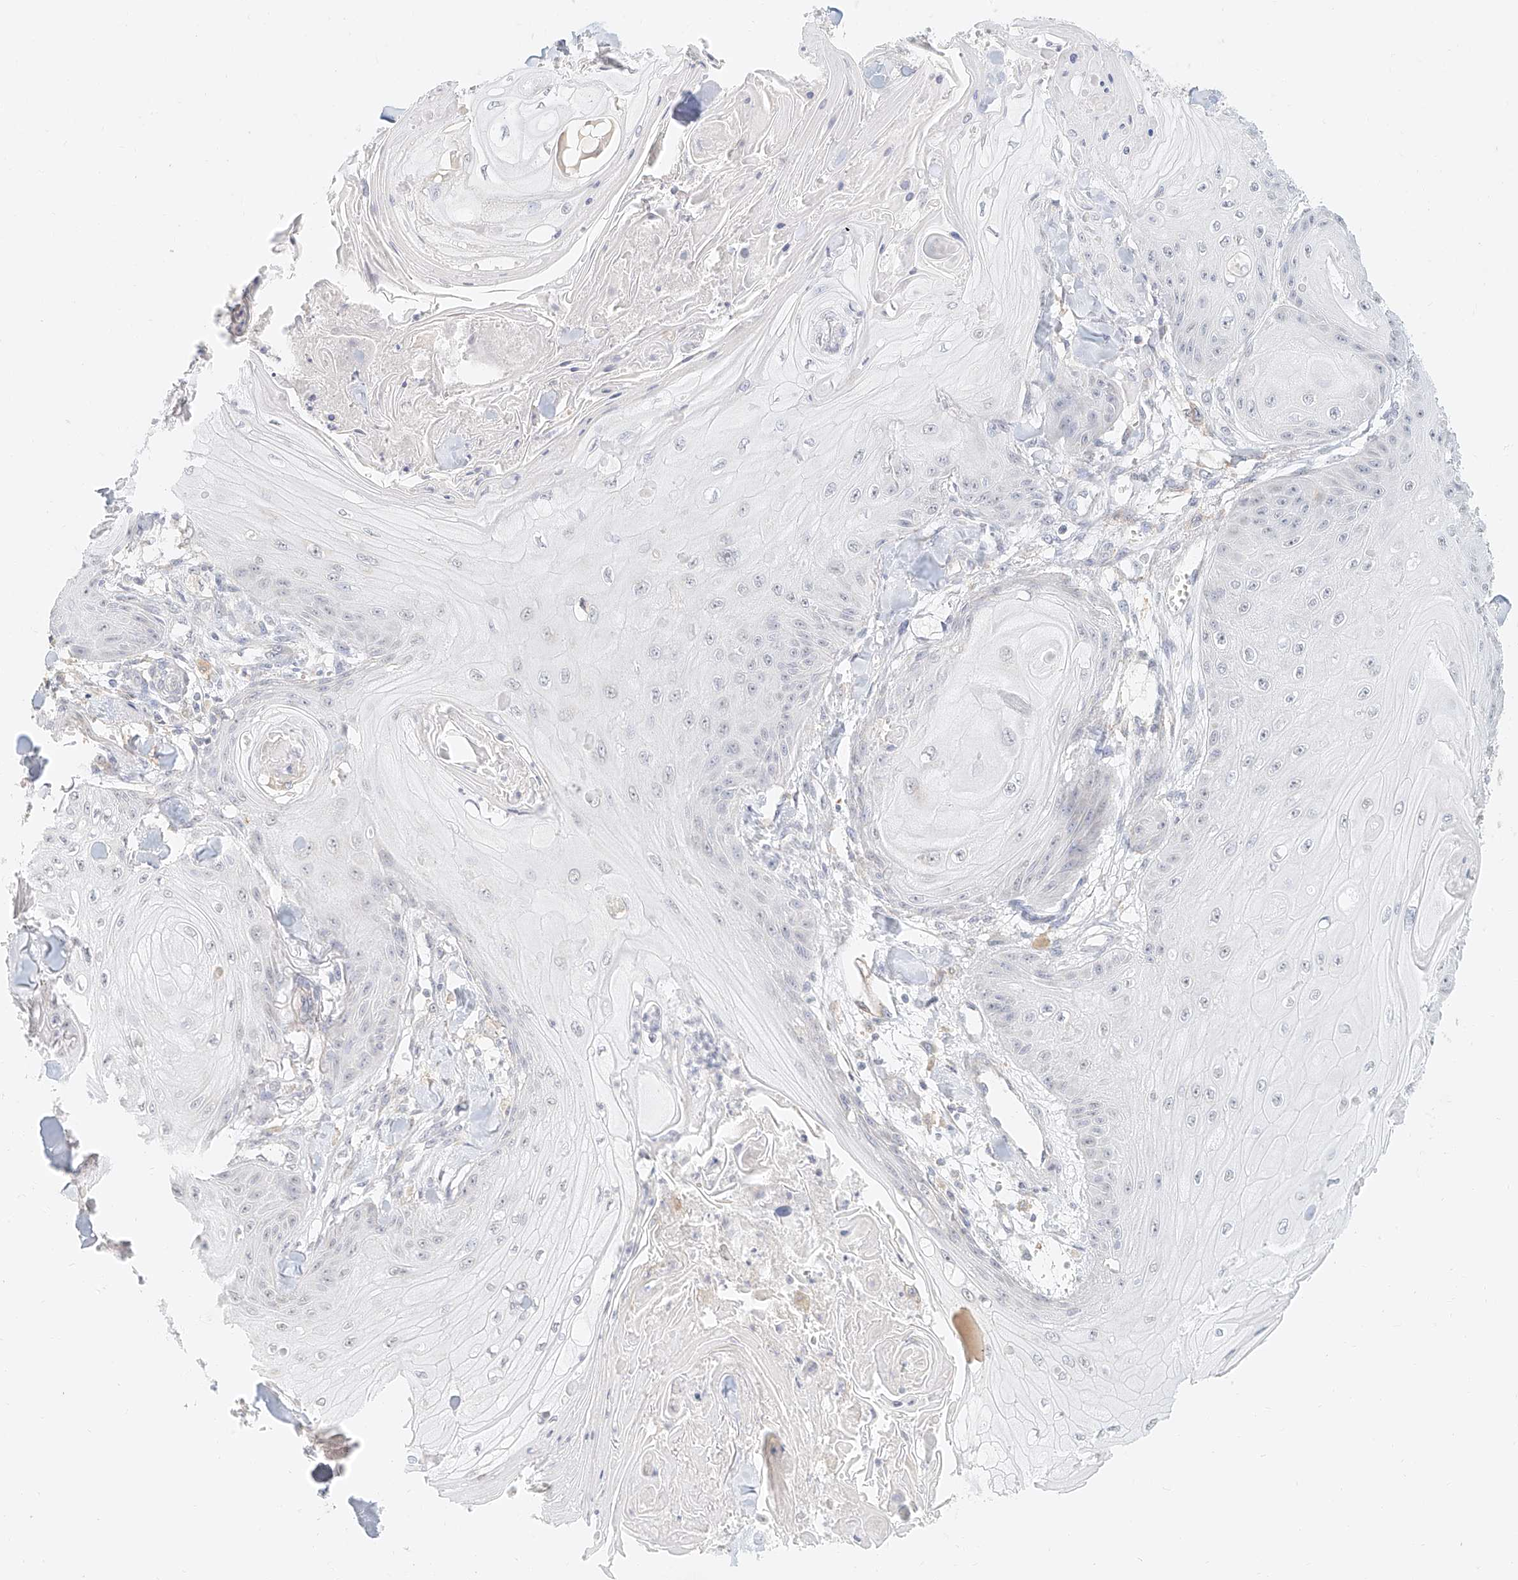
{"staining": {"intensity": "negative", "quantity": "none", "location": "none"}, "tissue": "skin cancer", "cell_type": "Tumor cells", "image_type": "cancer", "snomed": [{"axis": "morphology", "description": "Squamous cell carcinoma, NOS"}, {"axis": "topography", "description": "Skin"}], "caption": "Immunohistochemical staining of squamous cell carcinoma (skin) demonstrates no significant positivity in tumor cells. (DAB (3,3'-diaminobenzidine) immunohistochemistry (IHC) visualized using brightfield microscopy, high magnification).", "gene": "CXorf58", "patient": {"sex": "male", "age": 74}}